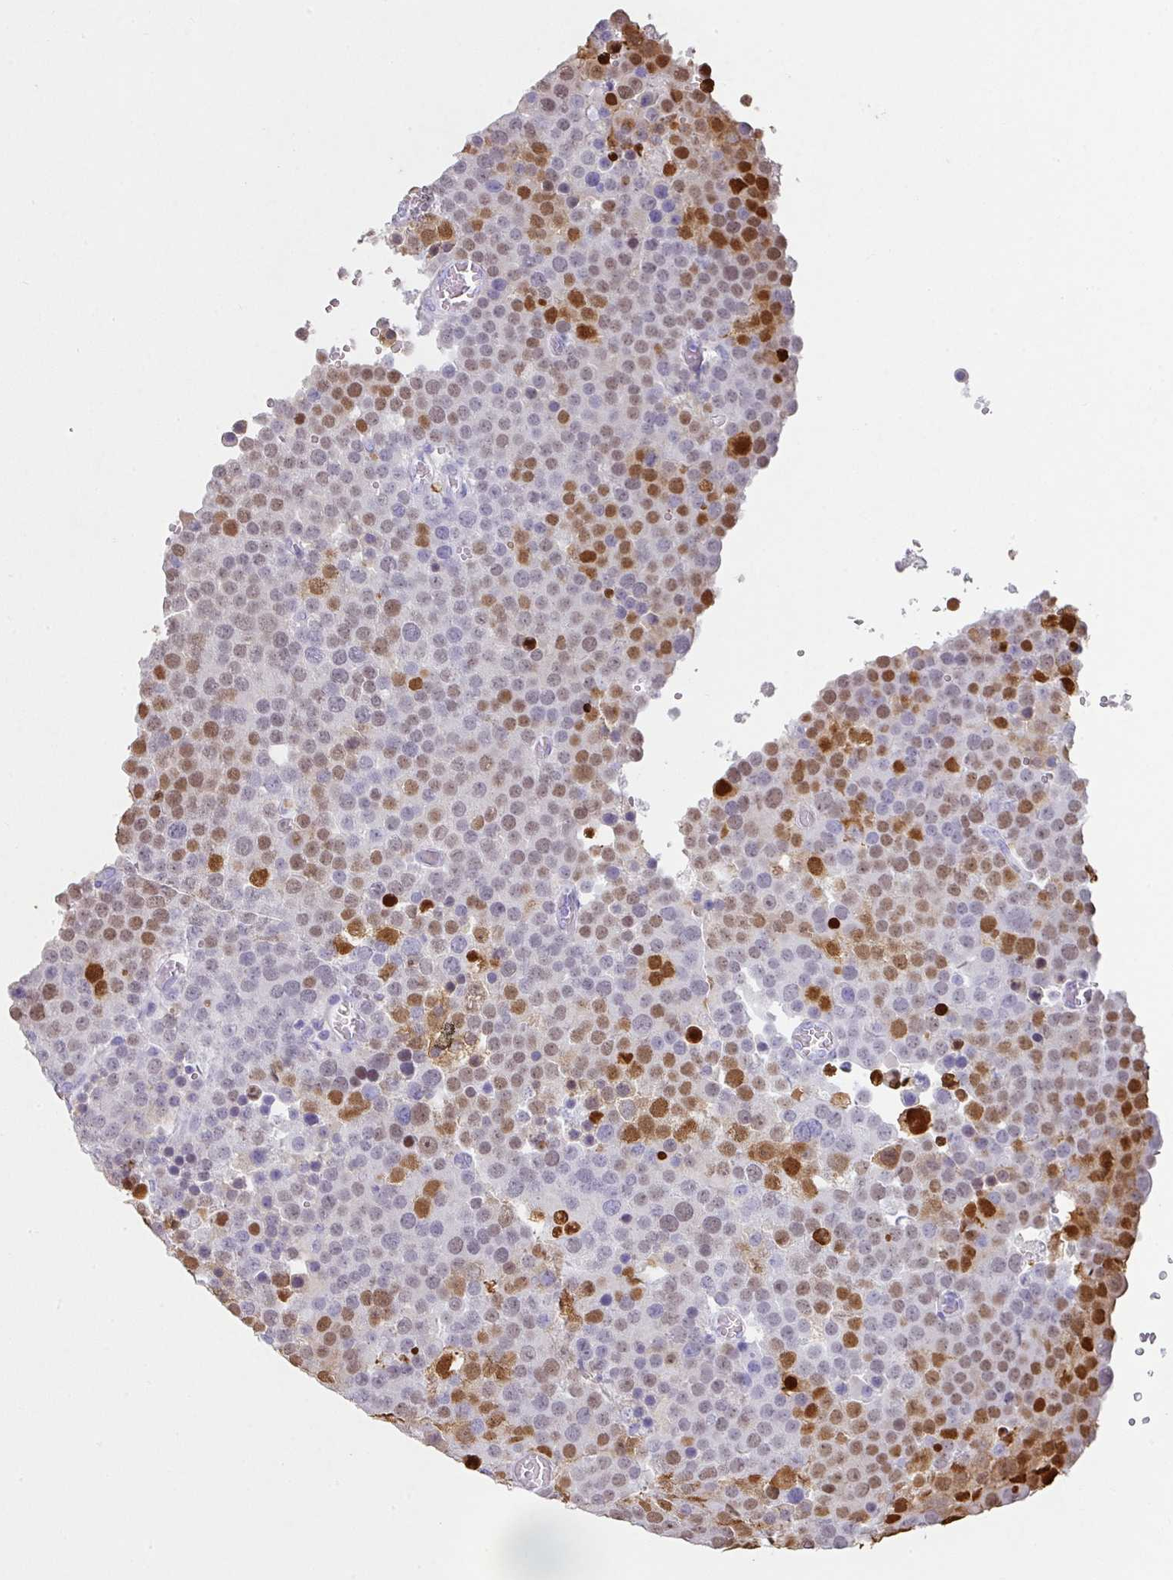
{"staining": {"intensity": "strong", "quantity": "25%-75%", "location": "nuclear"}, "tissue": "testis cancer", "cell_type": "Tumor cells", "image_type": "cancer", "snomed": [{"axis": "morphology", "description": "Normal tissue, NOS"}, {"axis": "morphology", "description": "Seminoma, NOS"}, {"axis": "topography", "description": "Testis"}], "caption": "Brown immunohistochemical staining in human seminoma (testis) shows strong nuclear staining in approximately 25%-75% of tumor cells.", "gene": "VCY1B", "patient": {"sex": "male", "age": 71}}